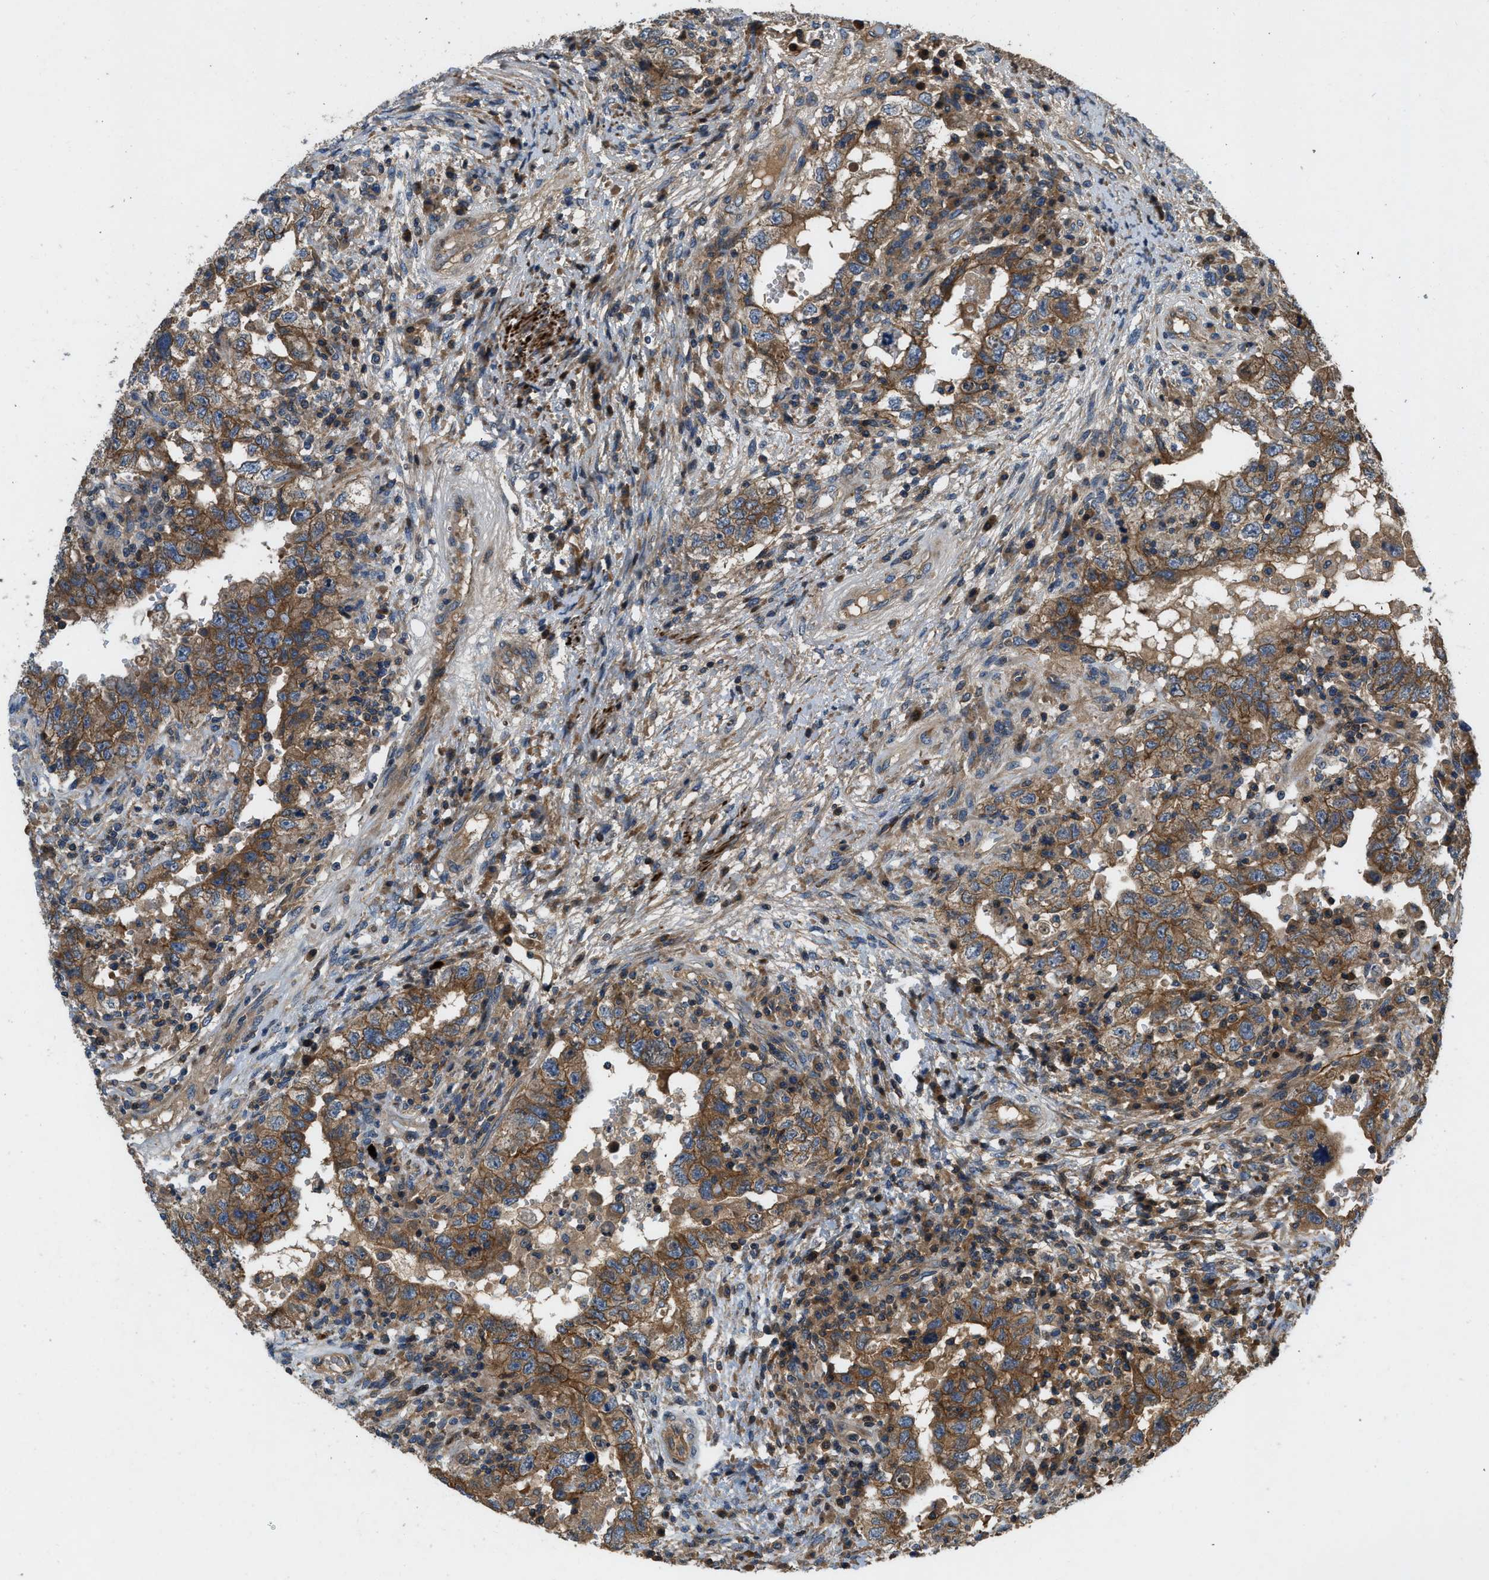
{"staining": {"intensity": "moderate", "quantity": ">75%", "location": "cytoplasmic/membranous"}, "tissue": "testis cancer", "cell_type": "Tumor cells", "image_type": "cancer", "snomed": [{"axis": "morphology", "description": "Carcinoma, Embryonal, NOS"}, {"axis": "topography", "description": "Testis"}], "caption": "Immunohistochemical staining of human embryonal carcinoma (testis) reveals moderate cytoplasmic/membranous protein expression in approximately >75% of tumor cells.", "gene": "CNNM3", "patient": {"sex": "male", "age": 26}}